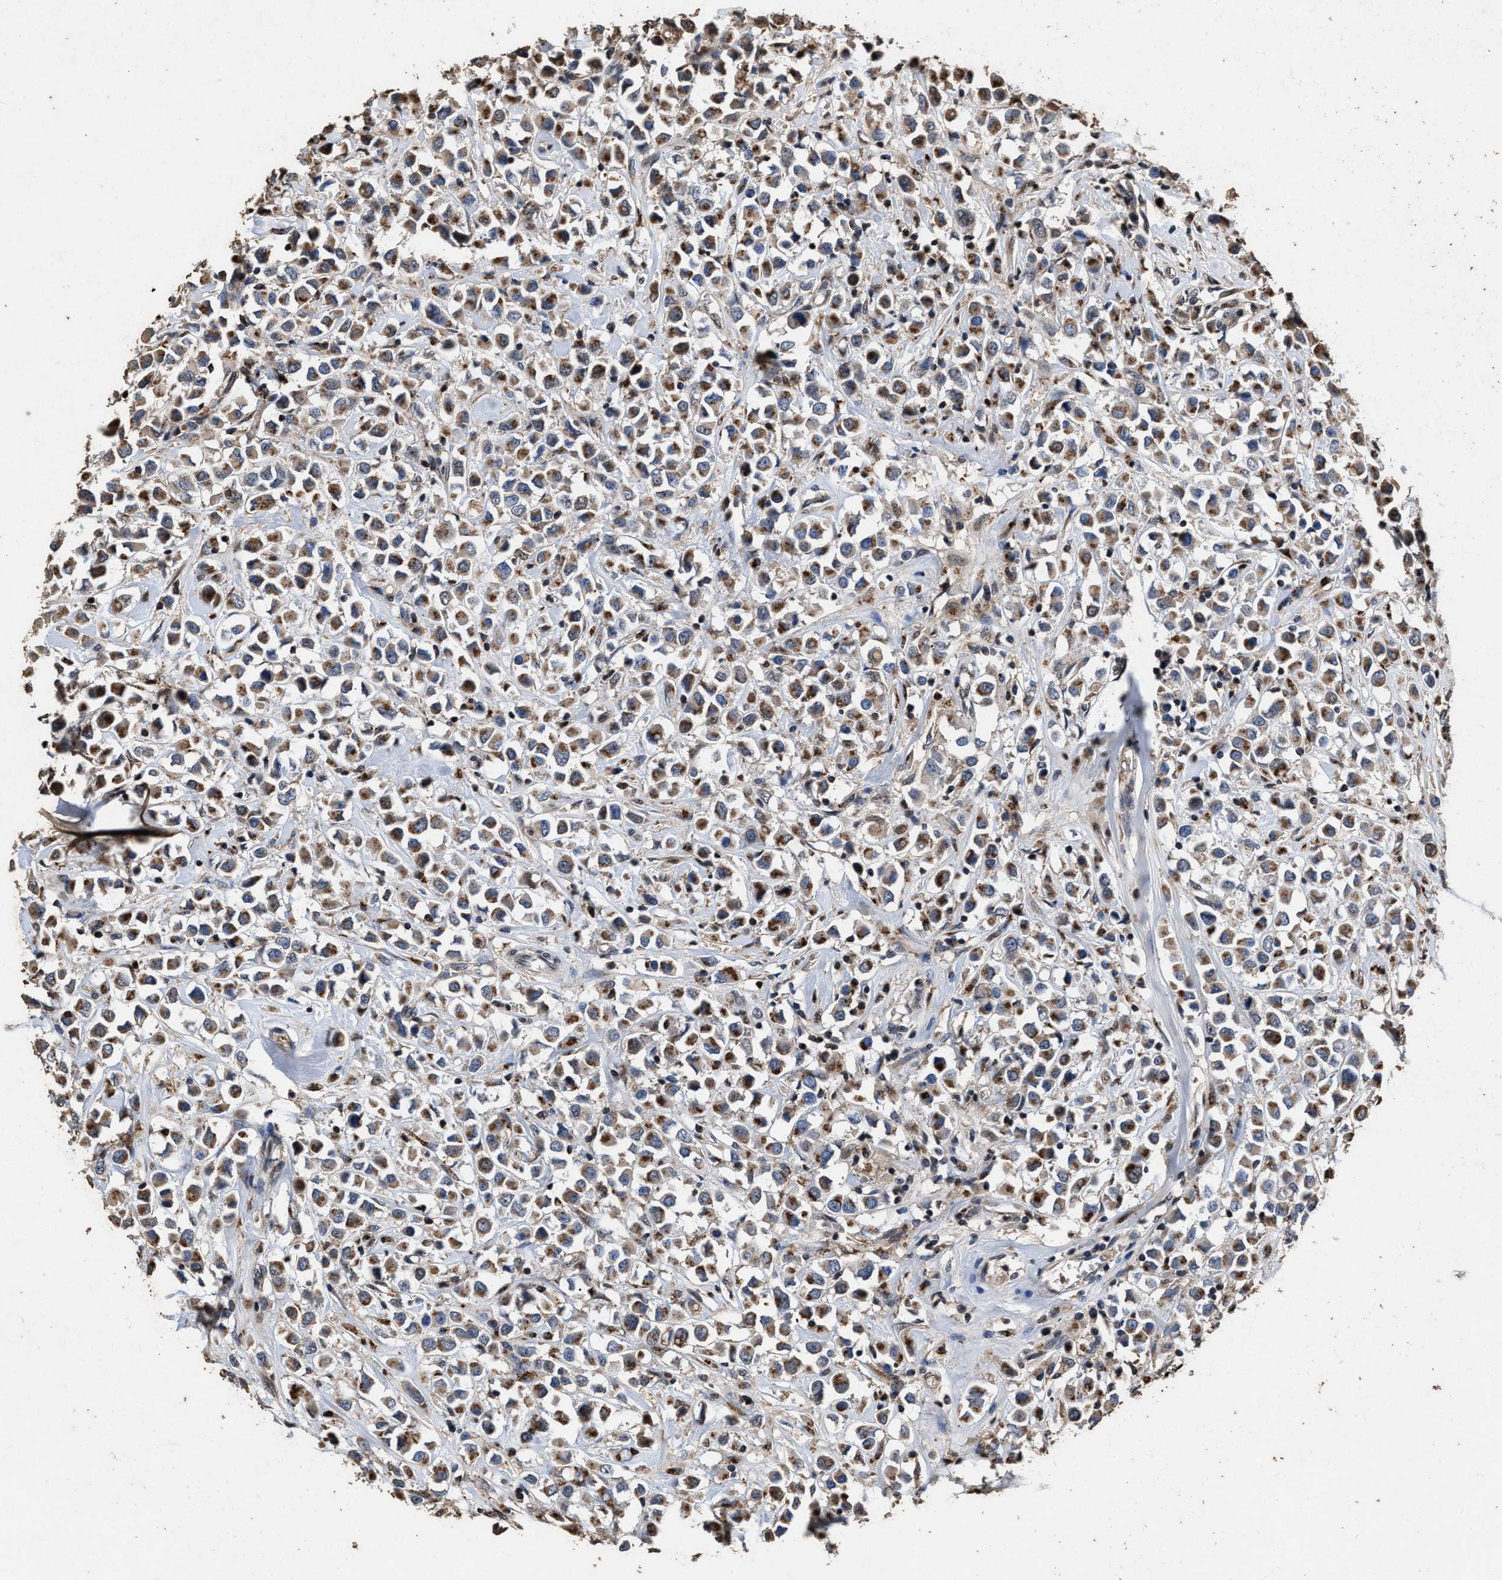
{"staining": {"intensity": "moderate", "quantity": ">75%", "location": "cytoplasmic/membranous"}, "tissue": "breast cancer", "cell_type": "Tumor cells", "image_type": "cancer", "snomed": [{"axis": "morphology", "description": "Duct carcinoma"}, {"axis": "topography", "description": "Breast"}], "caption": "The micrograph exhibits staining of breast invasive ductal carcinoma, revealing moderate cytoplasmic/membranous protein staining (brown color) within tumor cells.", "gene": "TPST2", "patient": {"sex": "female", "age": 61}}